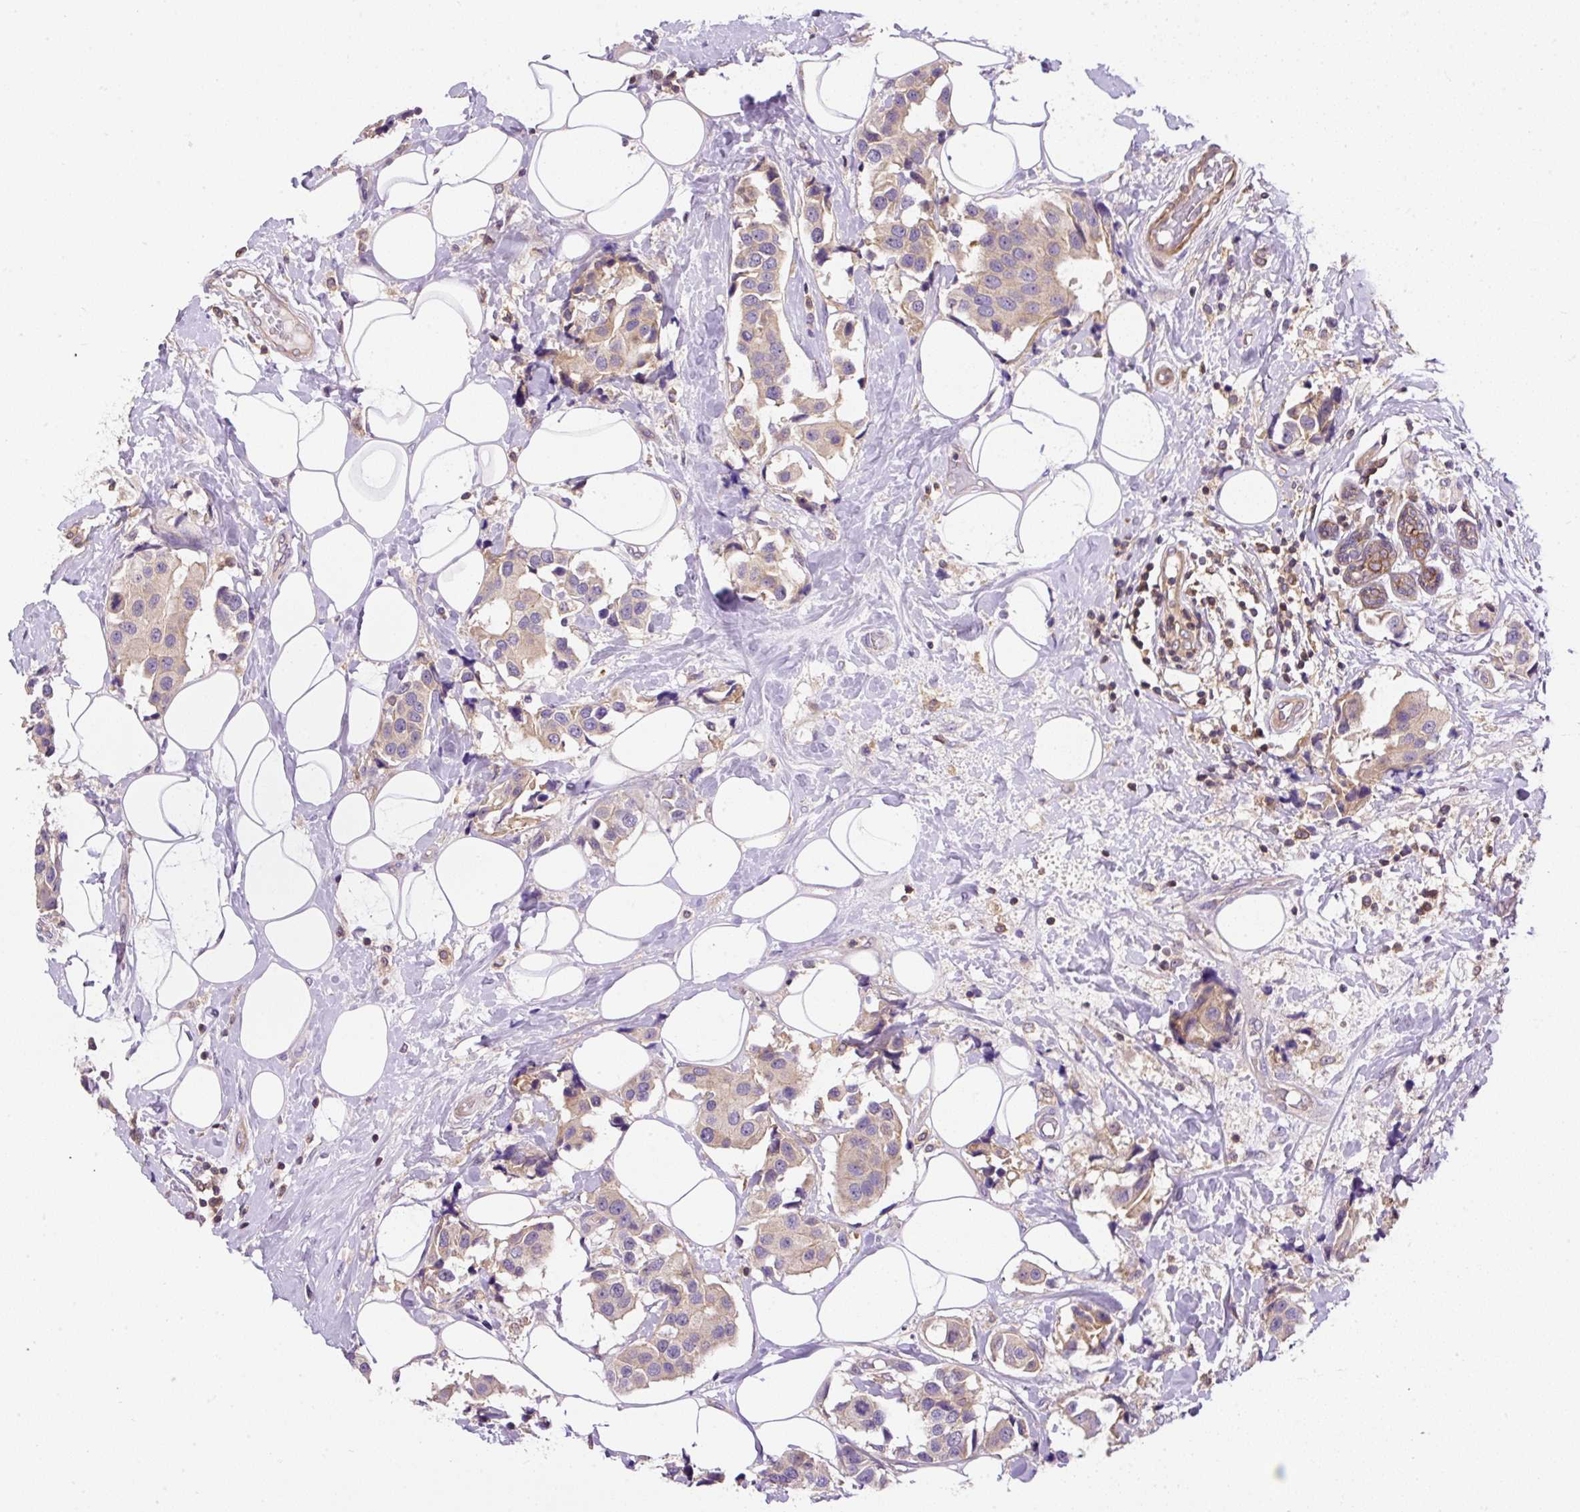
{"staining": {"intensity": "negative", "quantity": "none", "location": "none"}, "tissue": "breast cancer", "cell_type": "Tumor cells", "image_type": "cancer", "snomed": [{"axis": "morphology", "description": "Normal tissue, NOS"}, {"axis": "morphology", "description": "Duct carcinoma"}, {"axis": "topography", "description": "Breast"}], "caption": "High power microscopy histopathology image of an immunohistochemistry photomicrograph of invasive ductal carcinoma (breast), revealing no significant expression in tumor cells.", "gene": "CCDC28A", "patient": {"sex": "female", "age": 39}}